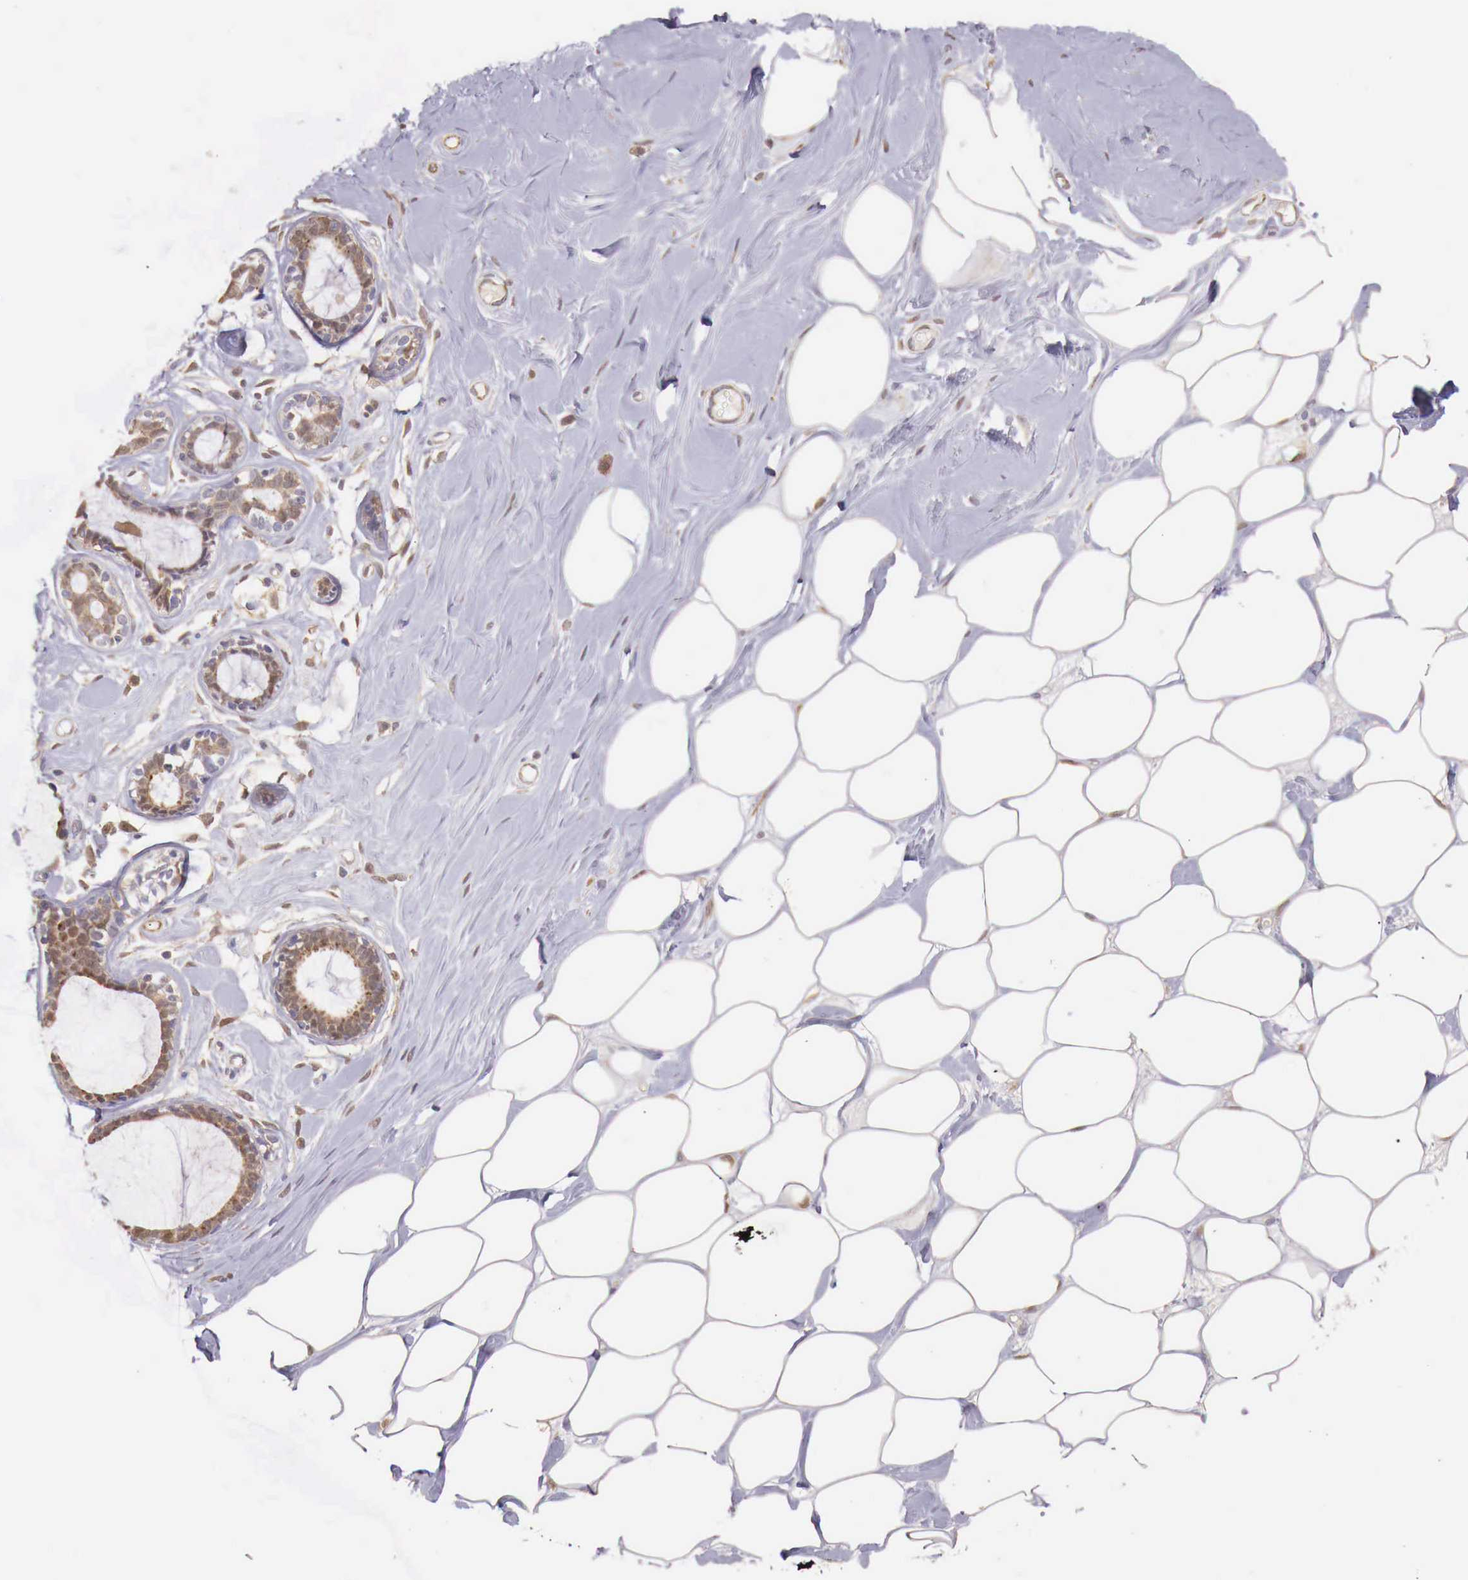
{"staining": {"intensity": "negative", "quantity": "none", "location": "none"}, "tissue": "adipose tissue", "cell_type": "Adipocytes", "image_type": "normal", "snomed": [{"axis": "morphology", "description": "Normal tissue, NOS"}, {"axis": "topography", "description": "Breast"}], "caption": "DAB immunohistochemical staining of normal human adipose tissue reveals no significant staining in adipocytes. (Stains: DAB IHC with hematoxylin counter stain, Microscopy: brightfield microscopy at high magnification).", "gene": "GAB2", "patient": {"sex": "female", "age": 44}}